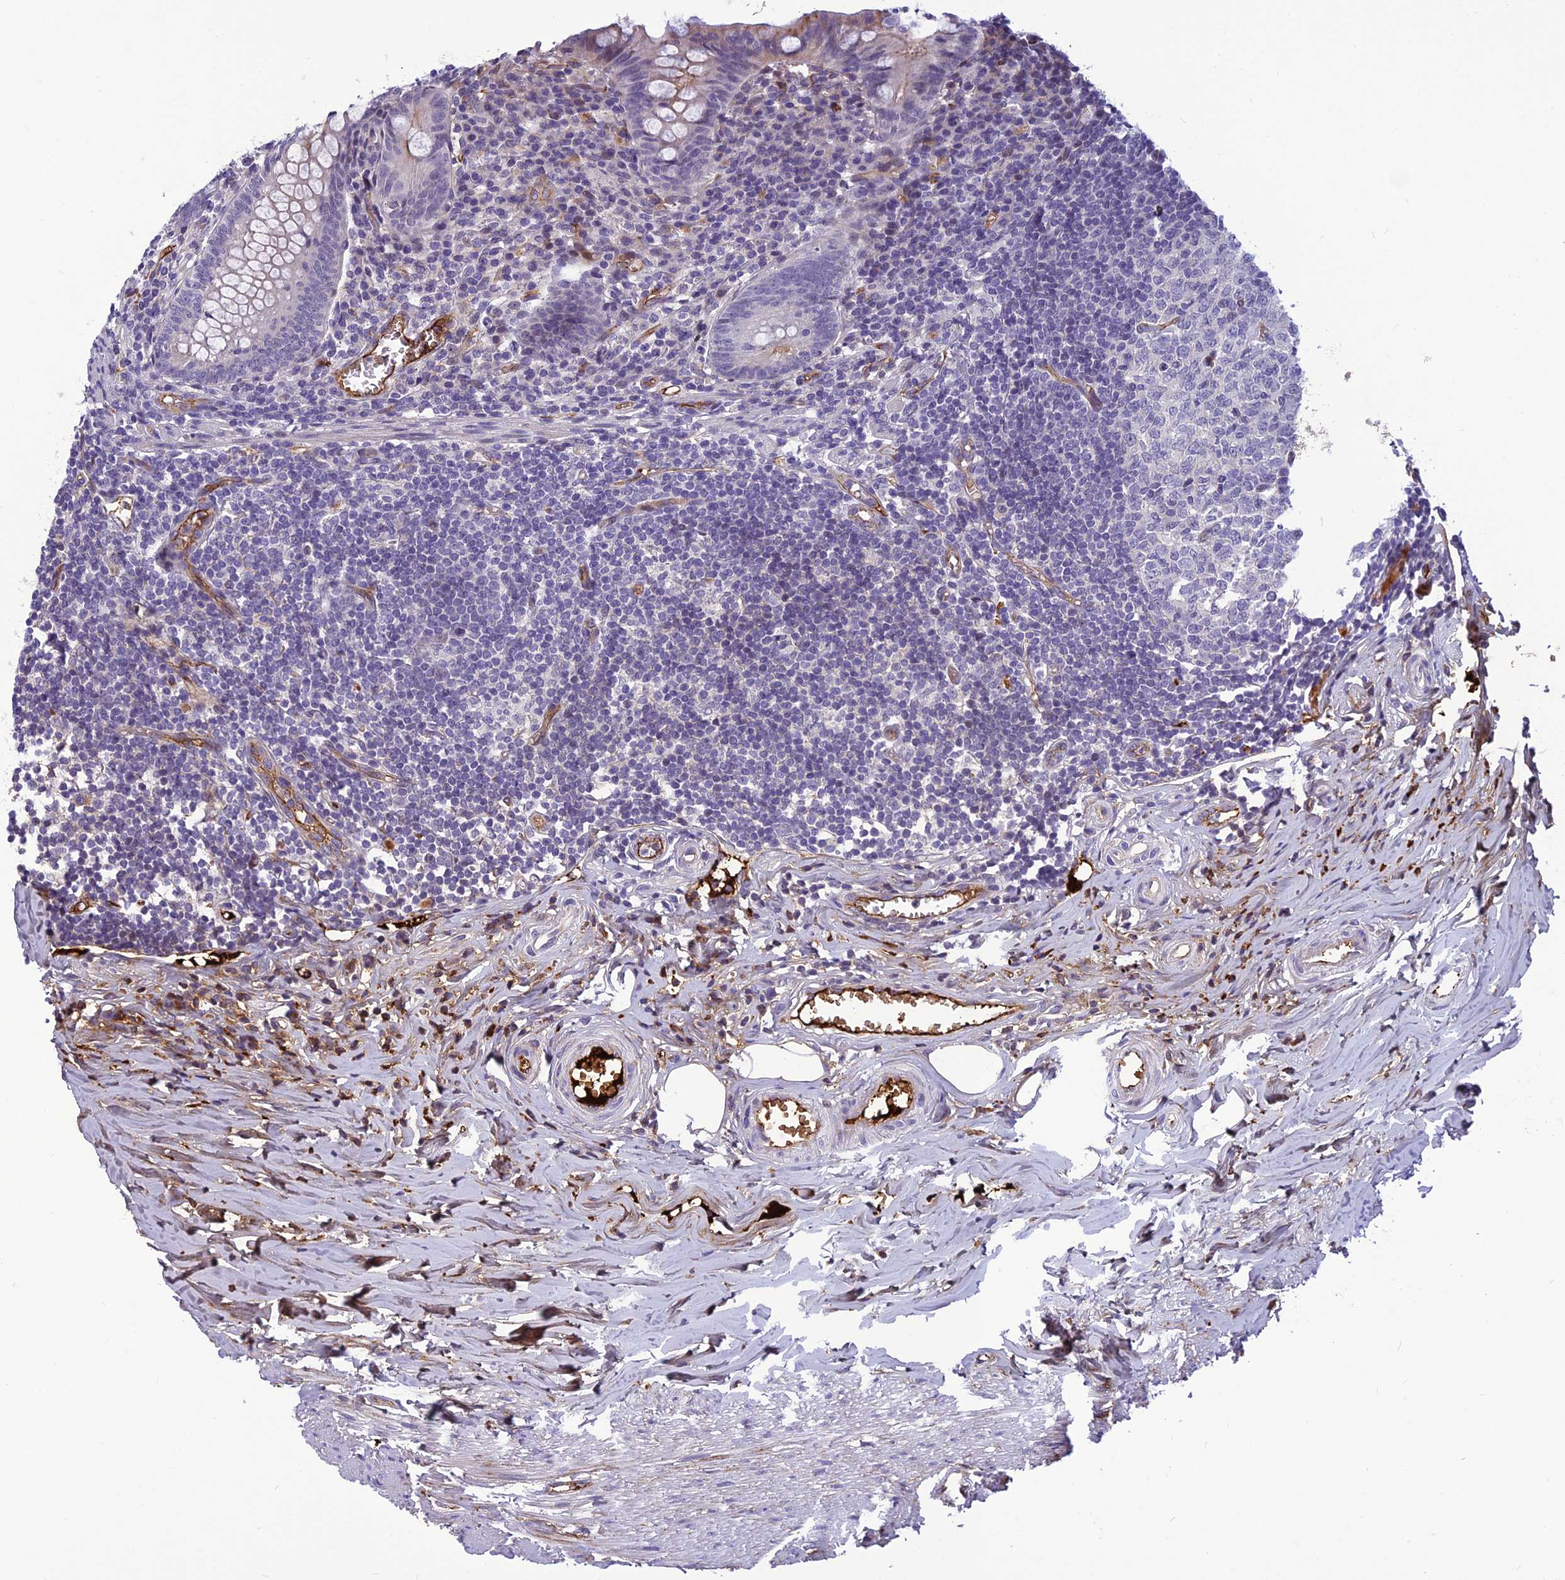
{"staining": {"intensity": "moderate", "quantity": "<25%", "location": "cytoplasmic/membranous"}, "tissue": "appendix", "cell_type": "Glandular cells", "image_type": "normal", "snomed": [{"axis": "morphology", "description": "Normal tissue, NOS"}, {"axis": "topography", "description": "Appendix"}], "caption": "Normal appendix reveals moderate cytoplasmic/membranous staining in approximately <25% of glandular cells.", "gene": "CLEC11A", "patient": {"sex": "female", "age": 51}}